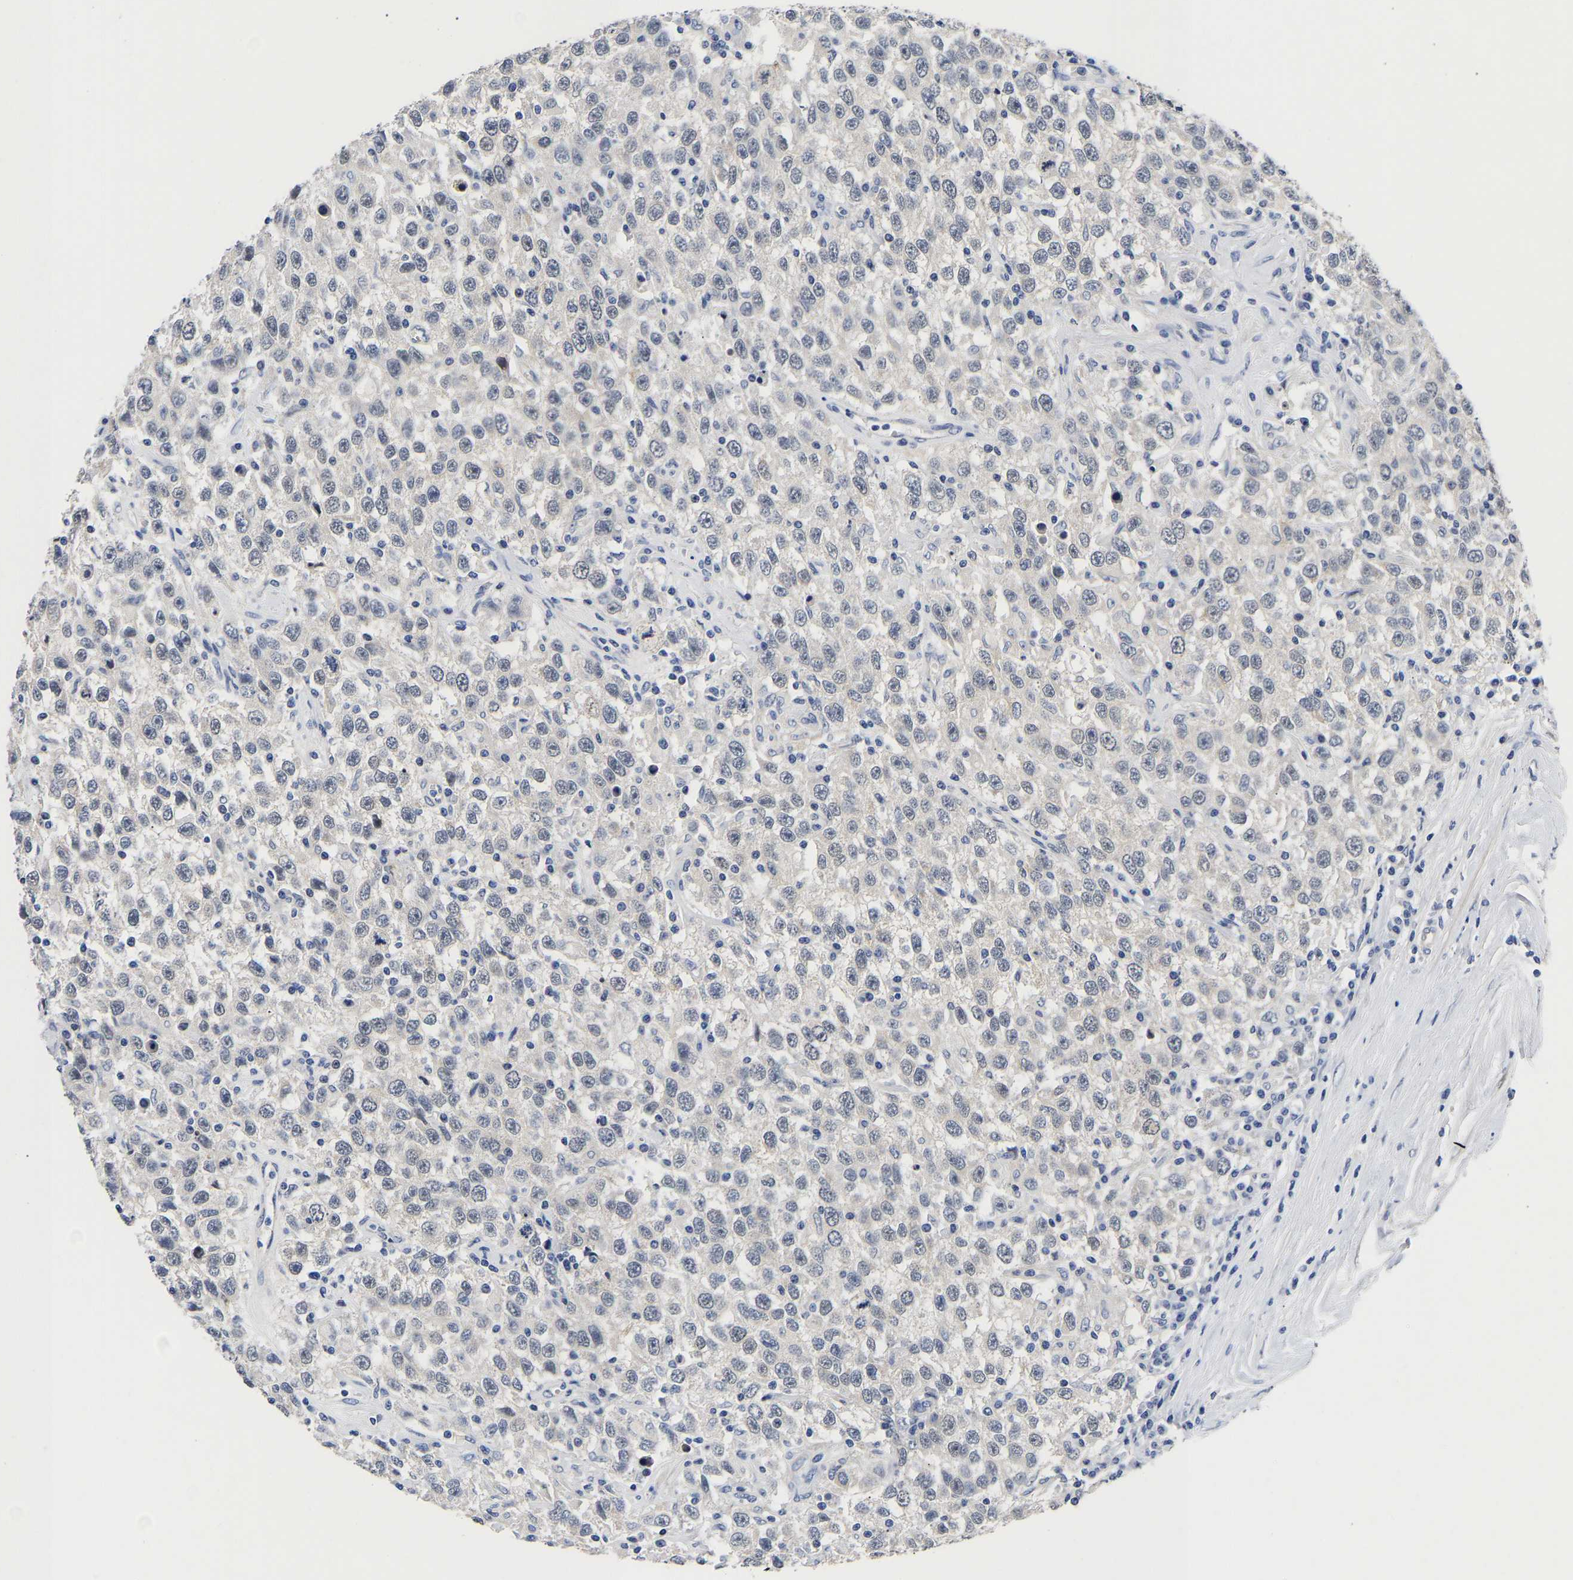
{"staining": {"intensity": "negative", "quantity": "none", "location": "none"}, "tissue": "testis cancer", "cell_type": "Tumor cells", "image_type": "cancer", "snomed": [{"axis": "morphology", "description": "Seminoma, NOS"}, {"axis": "topography", "description": "Testis"}], "caption": "Immunohistochemistry (IHC) micrograph of neoplastic tissue: human testis cancer stained with DAB (3,3'-diaminobenzidine) reveals no significant protein expression in tumor cells. The staining is performed using DAB brown chromogen with nuclei counter-stained in using hematoxylin.", "gene": "CCDC6", "patient": {"sex": "male", "age": 41}}